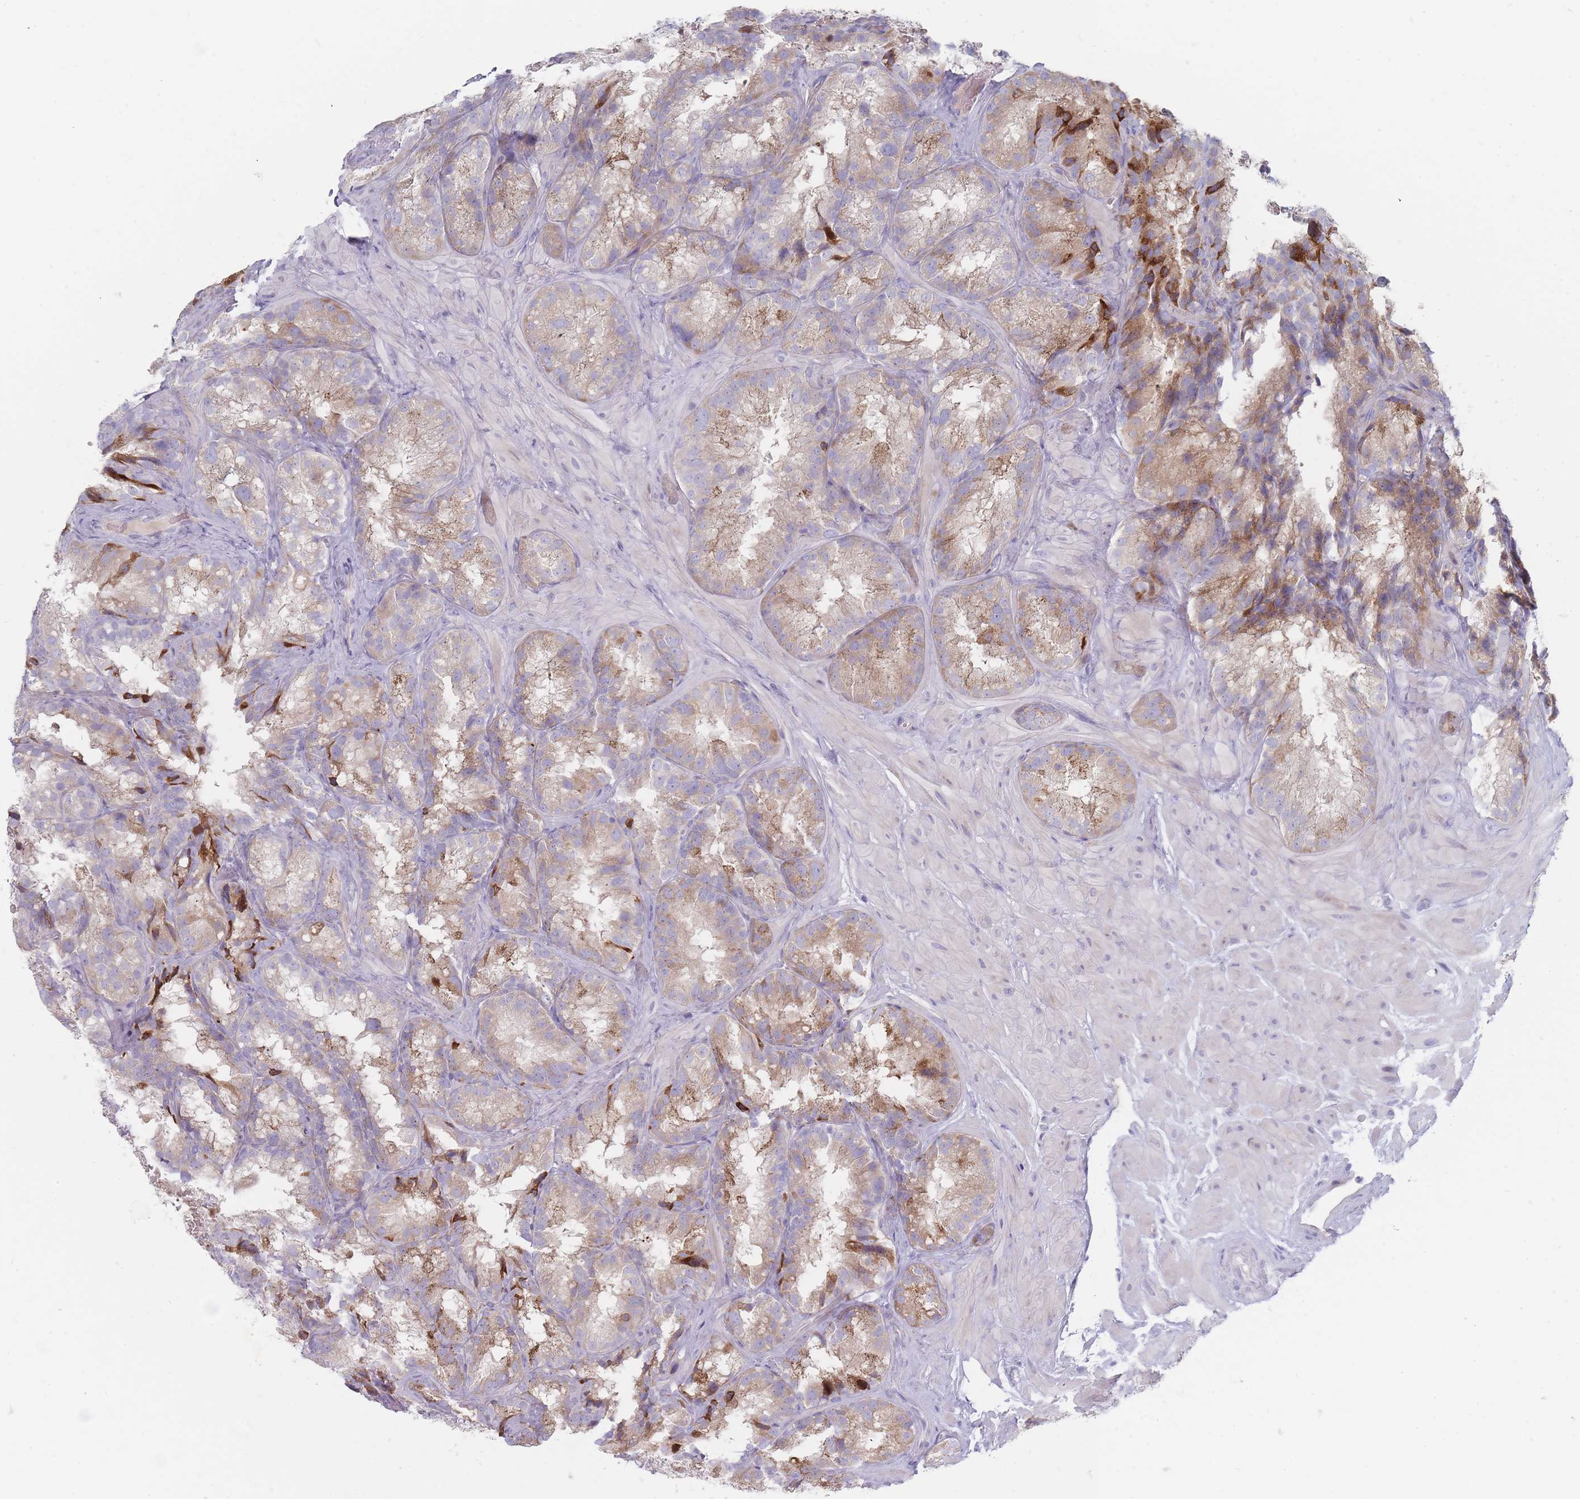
{"staining": {"intensity": "weak", "quantity": ">75%", "location": "cytoplasmic/membranous"}, "tissue": "seminal vesicle", "cell_type": "Glandular cells", "image_type": "normal", "snomed": [{"axis": "morphology", "description": "Normal tissue, NOS"}, {"axis": "topography", "description": "Seminal veicle"}], "caption": "IHC image of benign seminal vesicle stained for a protein (brown), which demonstrates low levels of weak cytoplasmic/membranous expression in about >75% of glandular cells.", "gene": "SPATS1", "patient": {"sex": "male", "age": 58}}